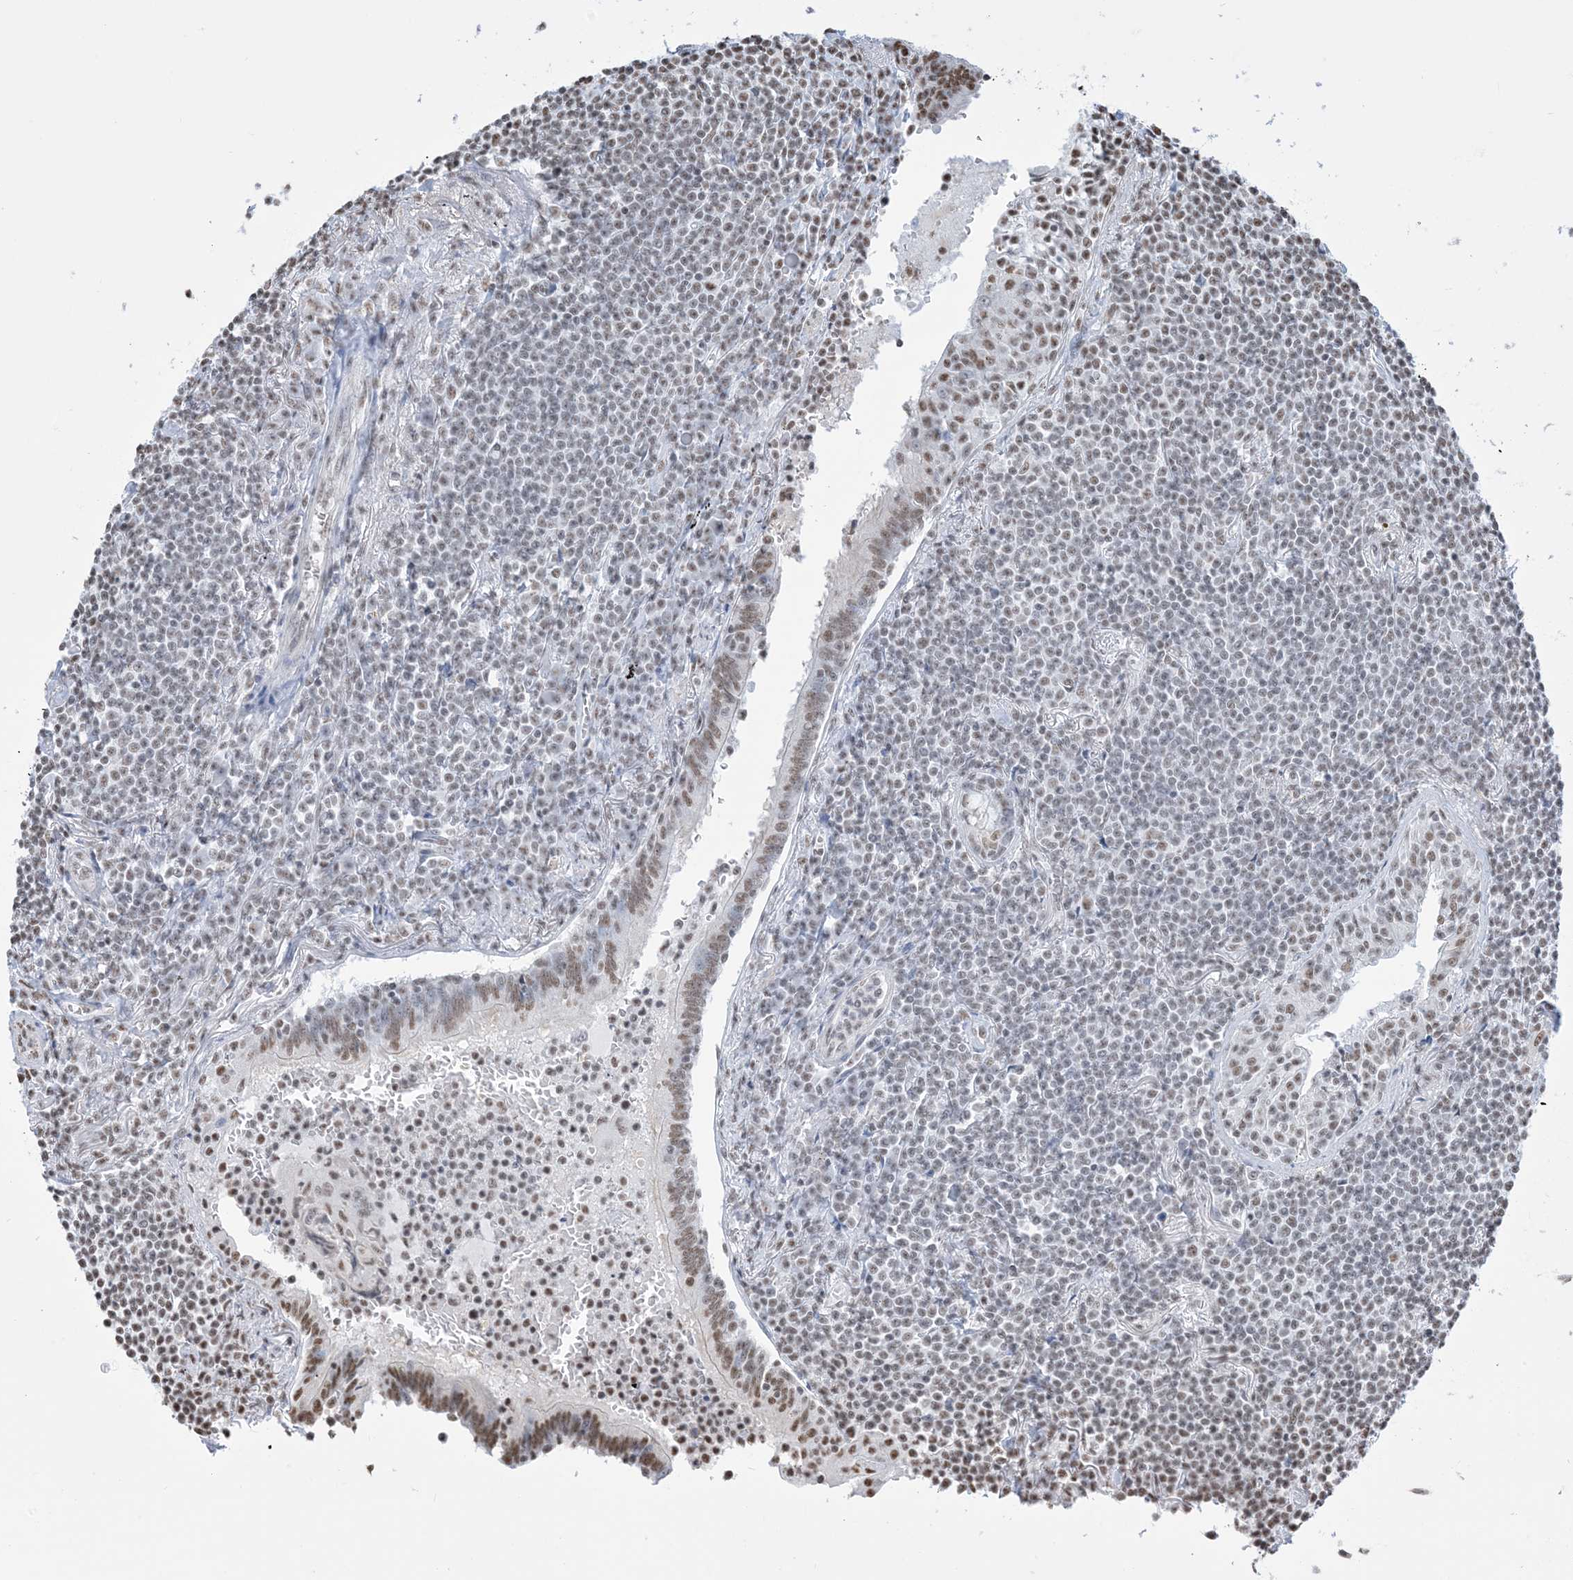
{"staining": {"intensity": "weak", "quantity": "<25%", "location": "nuclear"}, "tissue": "lymphoma", "cell_type": "Tumor cells", "image_type": "cancer", "snomed": [{"axis": "morphology", "description": "Malignant lymphoma, non-Hodgkin's type, Low grade"}, {"axis": "topography", "description": "Lung"}], "caption": "The micrograph exhibits no significant positivity in tumor cells of lymphoma.", "gene": "ZNF792", "patient": {"sex": "female", "age": 71}}